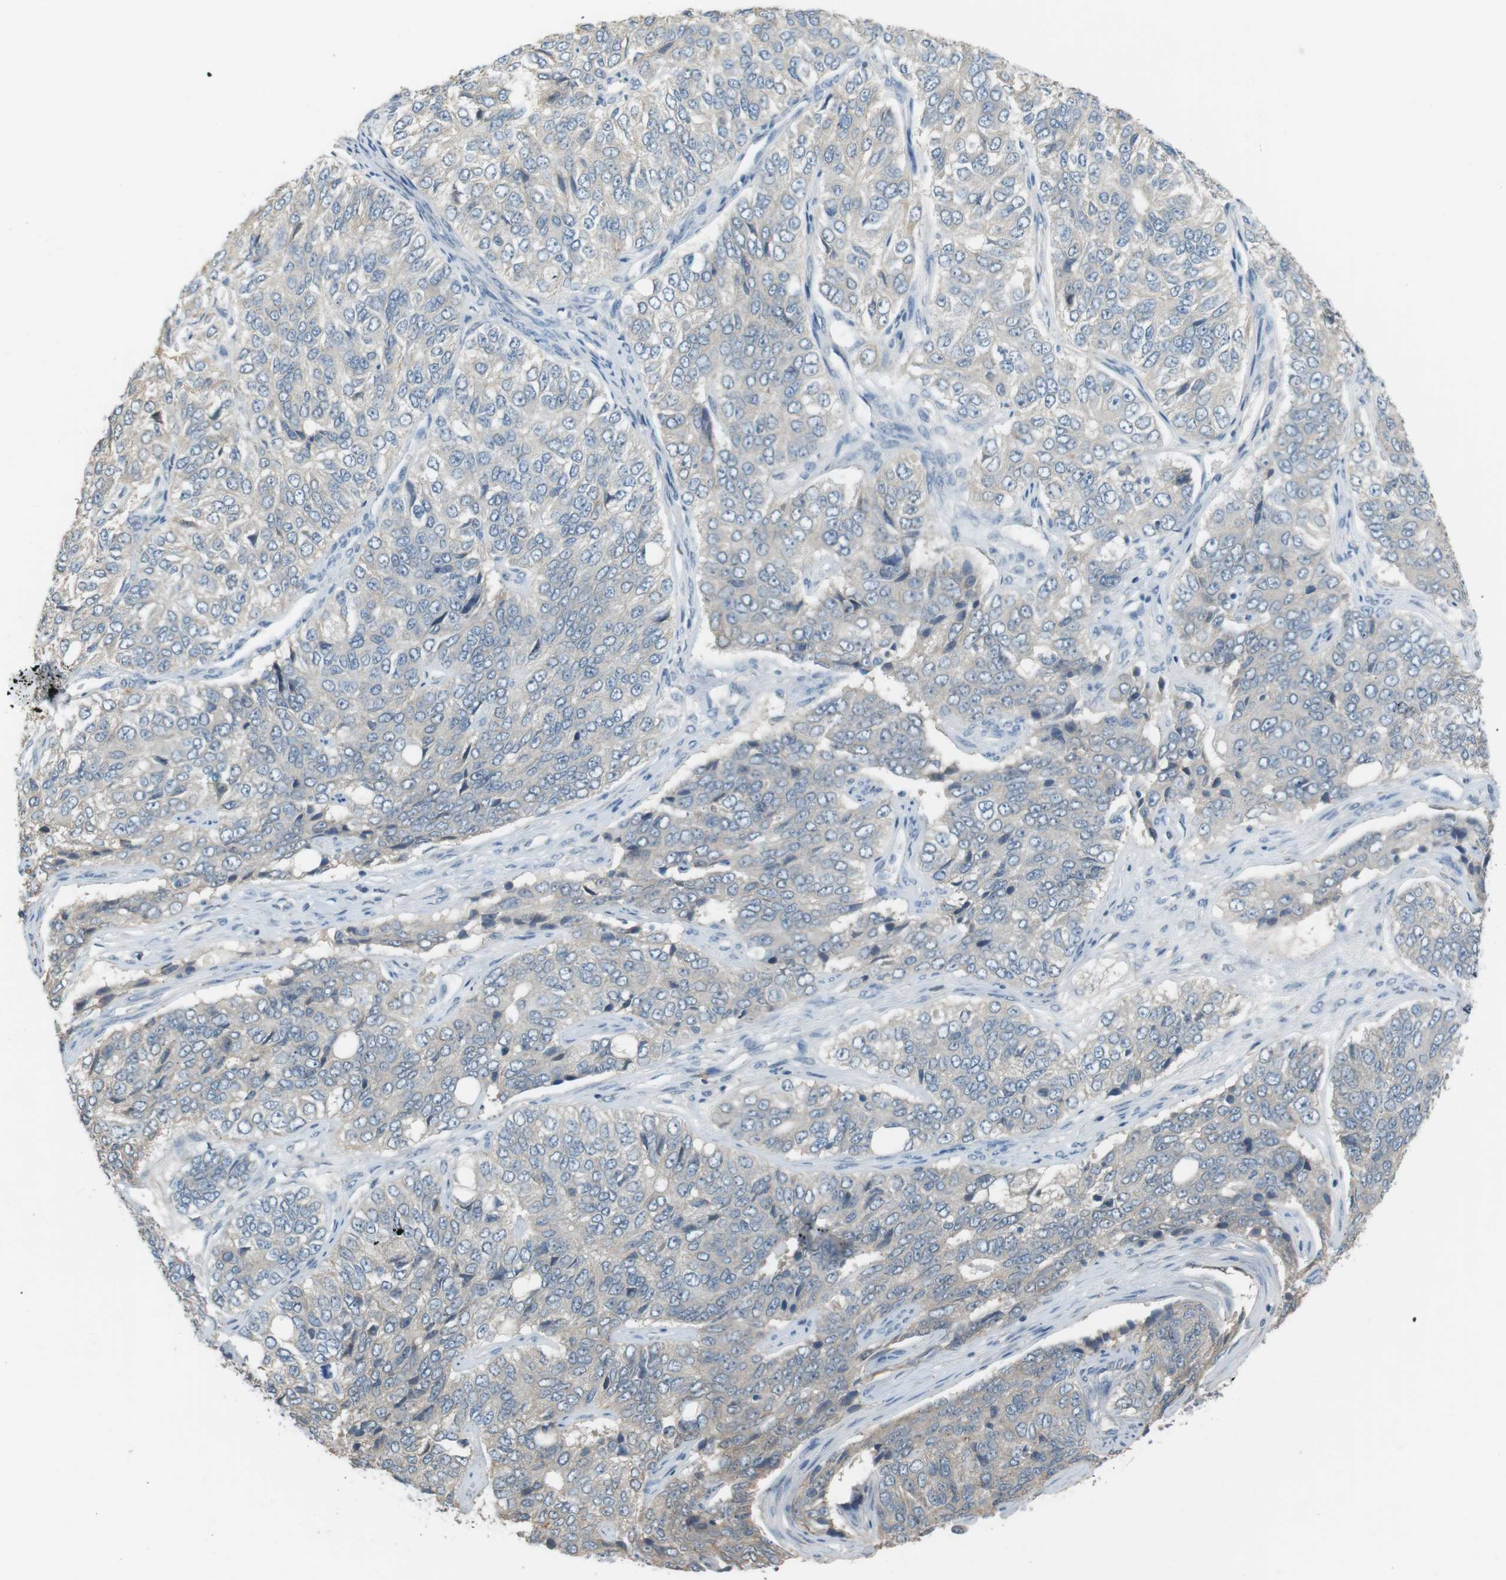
{"staining": {"intensity": "negative", "quantity": "none", "location": "none"}, "tissue": "ovarian cancer", "cell_type": "Tumor cells", "image_type": "cancer", "snomed": [{"axis": "morphology", "description": "Carcinoma, endometroid"}, {"axis": "topography", "description": "Ovary"}], "caption": "Immunohistochemistry (IHC) histopathology image of neoplastic tissue: endometroid carcinoma (ovarian) stained with DAB exhibits no significant protein positivity in tumor cells.", "gene": "RTN3", "patient": {"sex": "female", "age": 51}}